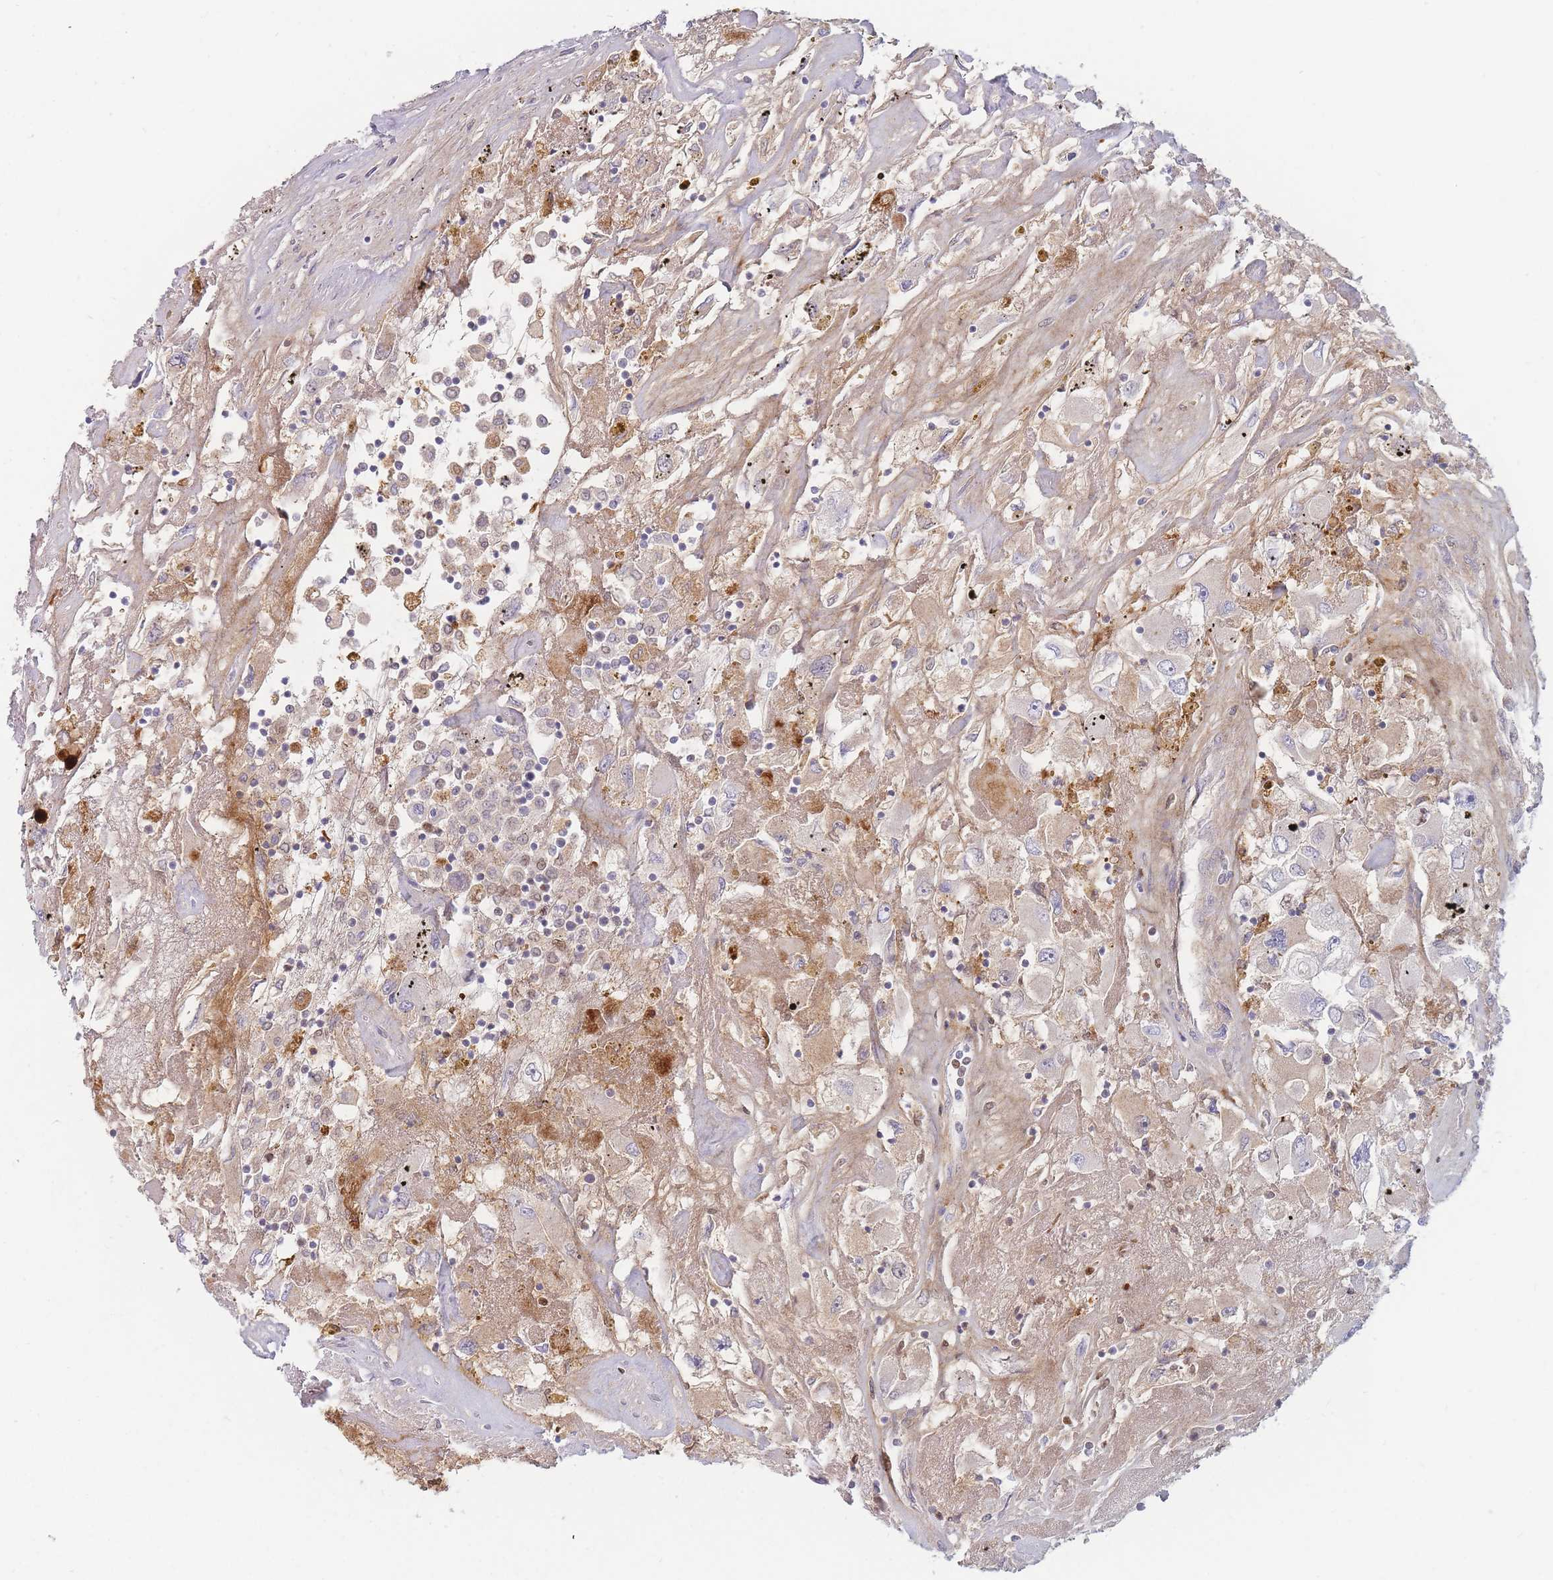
{"staining": {"intensity": "weak", "quantity": "25%-75%", "location": "cytoplasmic/membranous"}, "tissue": "renal cancer", "cell_type": "Tumor cells", "image_type": "cancer", "snomed": [{"axis": "morphology", "description": "Adenocarcinoma, NOS"}, {"axis": "topography", "description": "Kidney"}], "caption": "IHC photomicrograph of neoplastic tissue: adenocarcinoma (renal) stained using IHC demonstrates low levels of weak protein expression localized specifically in the cytoplasmic/membranous of tumor cells, appearing as a cytoplasmic/membranous brown color.", "gene": "PRG4", "patient": {"sex": "female", "age": 52}}